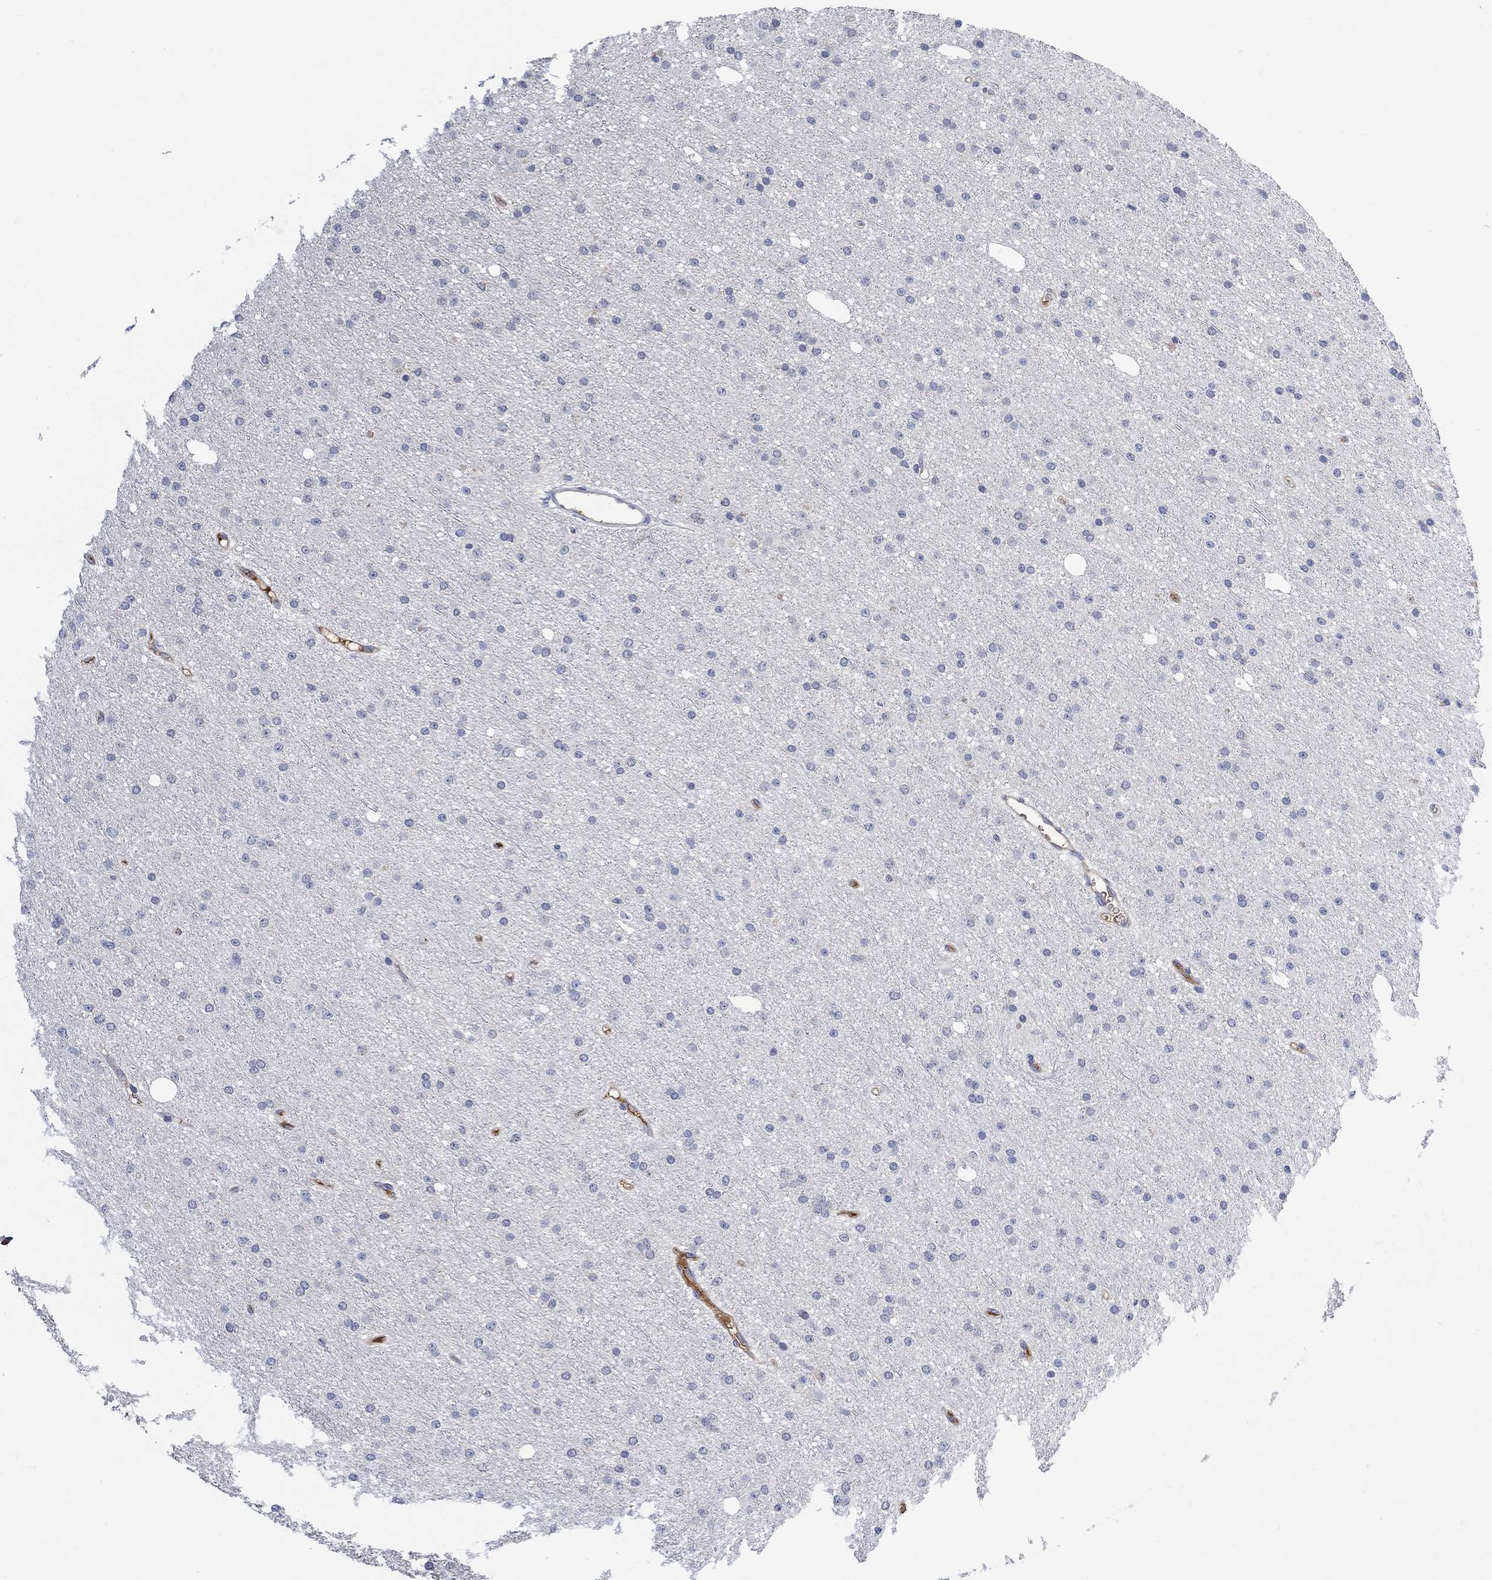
{"staining": {"intensity": "negative", "quantity": "none", "location": "none"}, "tissue": "glioma", "cell_type": "Tumor cells", "image_type": "cancer", "snomed": [{"axis": "morphology", "description": "Glioma, malignant, Low grade"}, {"axis": "topography", "description": "Brain"}], "caption": "There is no significant expression in tumor cells of glioma. (DAB immunohistochemistry (IHC) visualized using brightfield microscopy, high magnification).", "gene": "MSTN", "patient": {"sex": "male", "age": 27}}